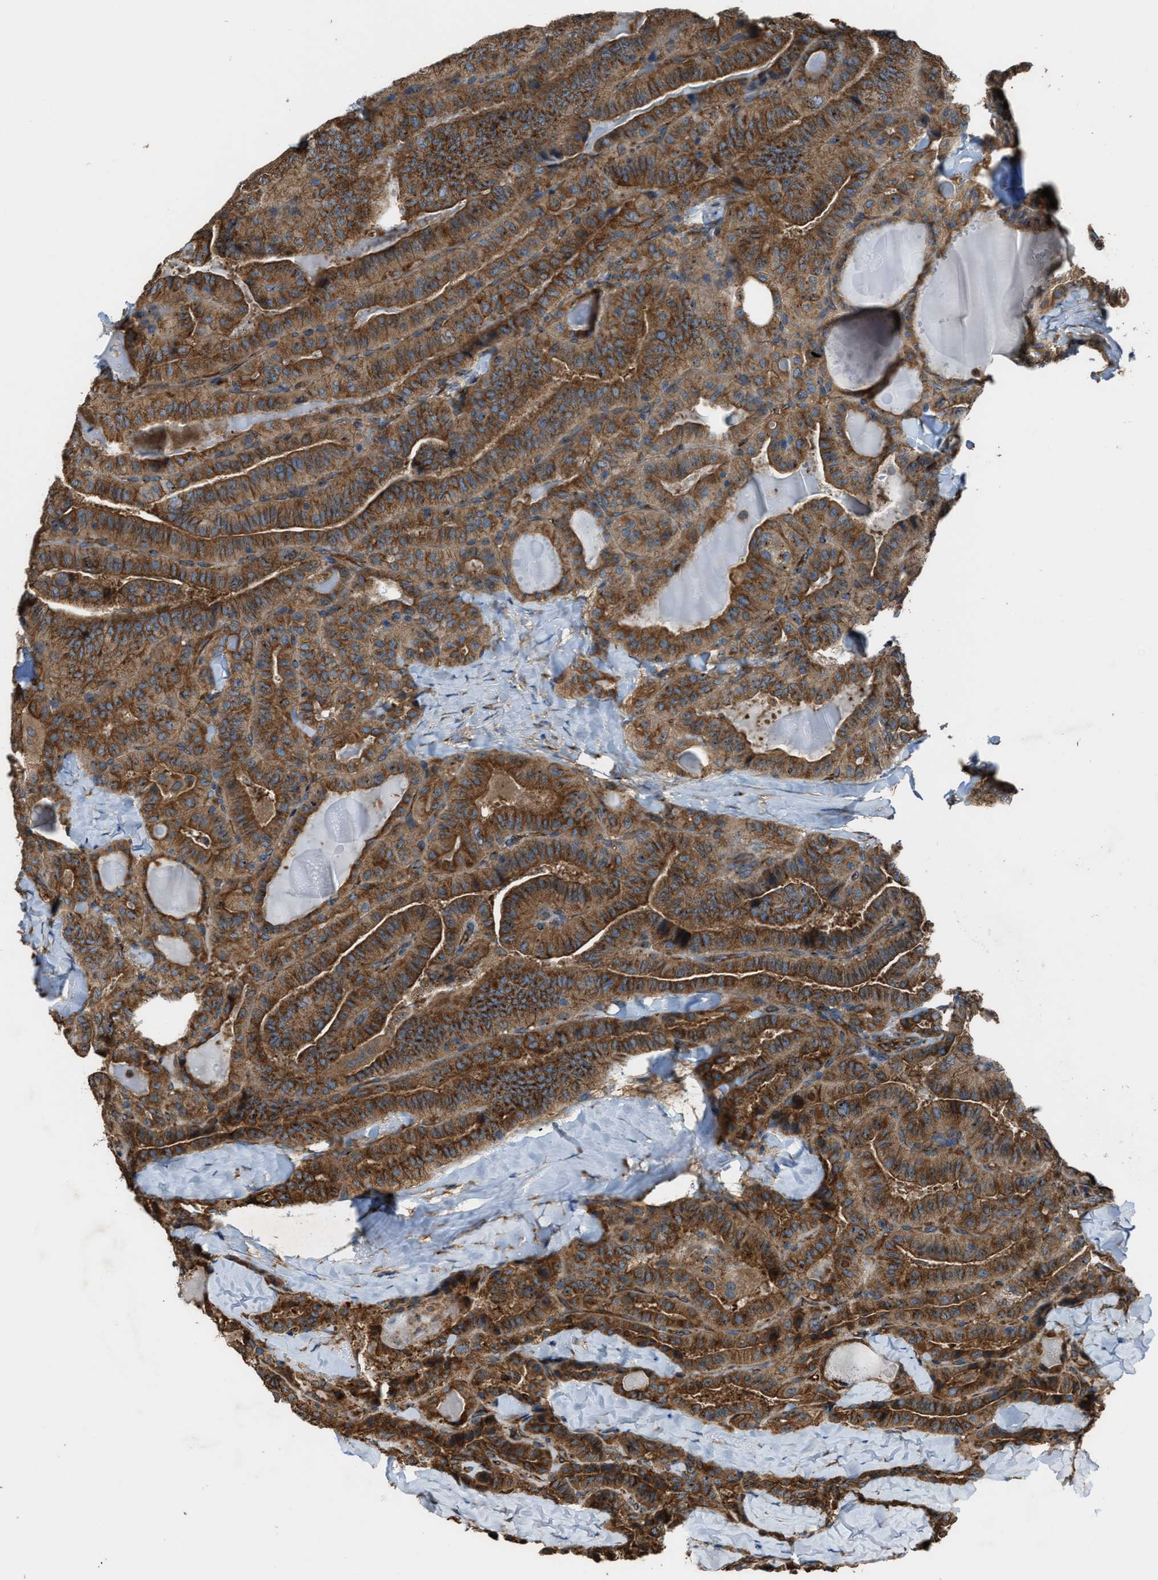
{"staining": {"intensity": "strong", "quantity": ">75%", "location": "cytoplasmic/membranous"}, "tissue": "thyroid cancer", "cell_type": "Tumor cells", "image_type": "cancer", "snomed": [{"axis": "morphology", "description": "Papillary adenocarcinoma, NOS"}, {"axis": "topography", "description": "Thyroid gland"}], "caption": "DAB immunohistochemical staining of thyroid cancer (papillary adenocarcinoma) exhibits strong cytoplasmic/membranous protein positivity in about >75% of tumor cells.", "gene": "TRPC1", "patient": {"sex": "male", "age": 77}}